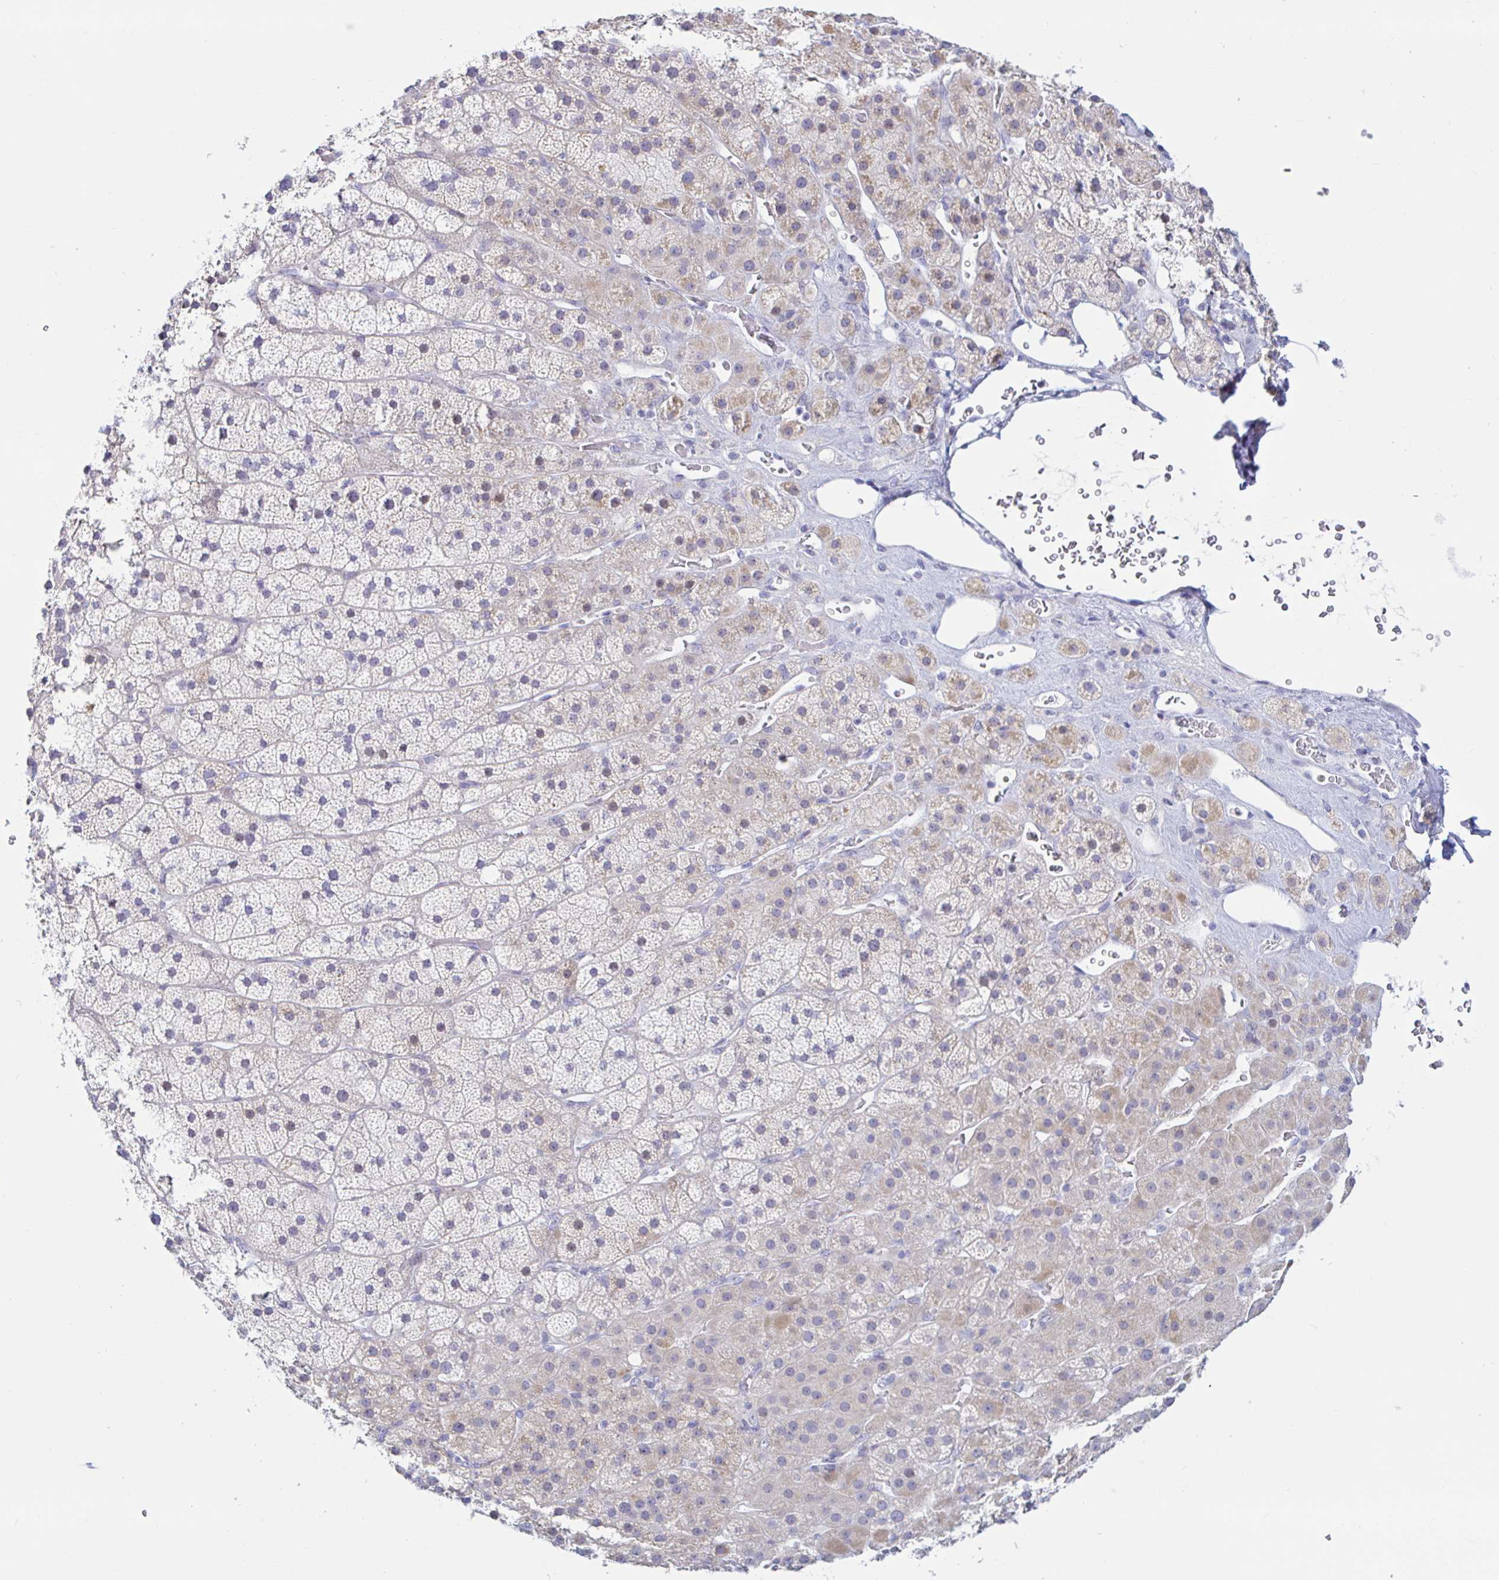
{"staining": {"intensity": "weak", "quantity": "<25%", "location": "cytoplasmic/membranous"}, "tissue": "adrenal gland", "cell_type": "Glandular cells", "image_type": "normal", "snomed": [{"axis": "morphology", "description": "Normal tissue, NOS"}, {"axis": "topography", "description": "Adrenal gland"}], "caption": "The immunohistochemistry (IHC) histopathology image has no significant positivity in glandular cells of adrenal gland.", "gene": "ENSG00000271254", "patient": {"sex": "male", "age": 57}}